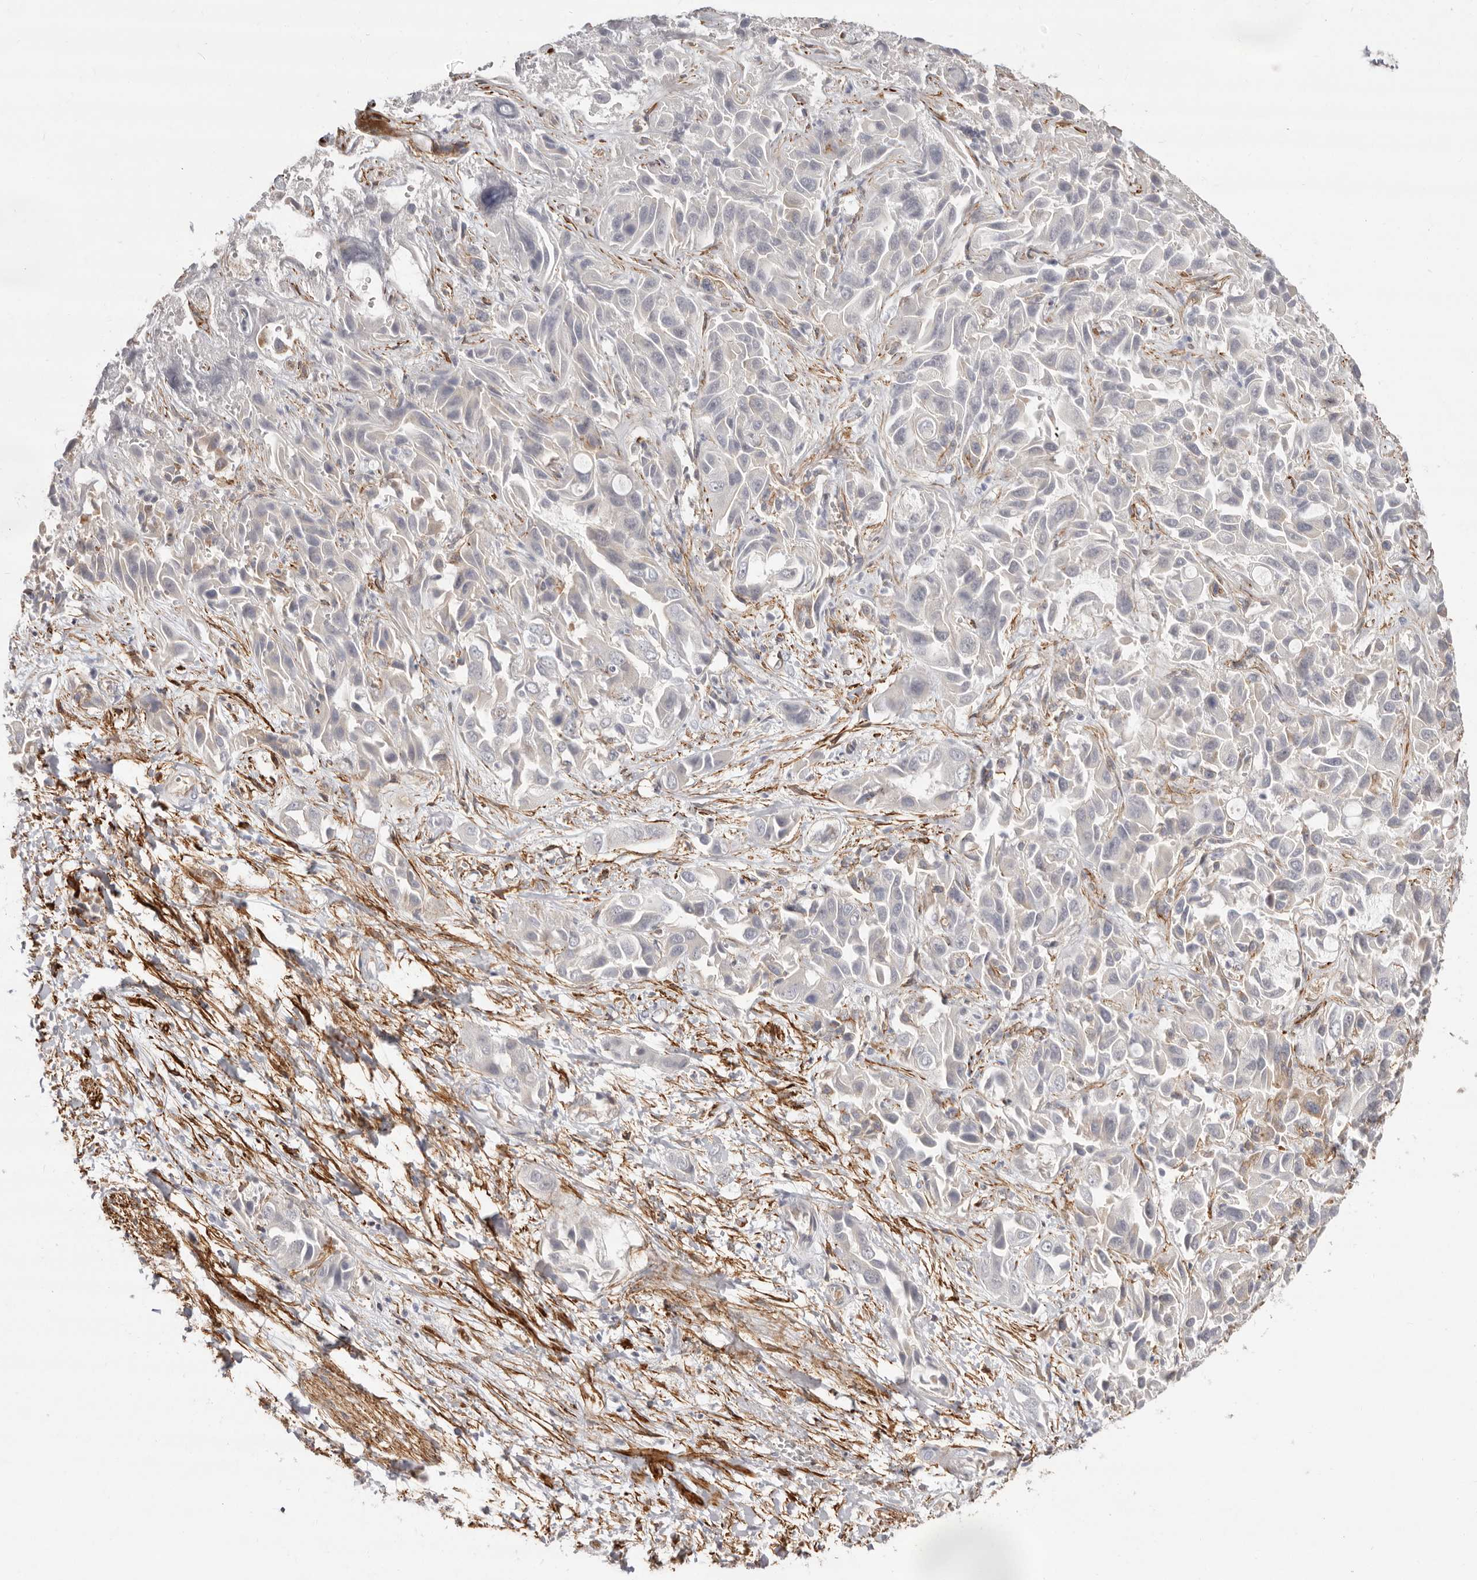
{"staining": {"intensity": "weak", "quantity": "<25%", "location": "cytoplasmic/membranous"}, "tissue": "liver cancer", "cell_type": "Tumor cells", "image_type": "cancer", "snomed": [{"axis": "morphology", "description": "Cholangiocarcinoma"}, {"axis": "topography", "description": "Liver"}], "caption": "This image is of cholangiocarcinoma (liver) stained with immunohistochemistry to label a protein in brown with the nuclei are counter-stained blue. There is no expression in tumor cells.", "gene": "SZT2", "patient": {"sex": "female", "age": 52}}